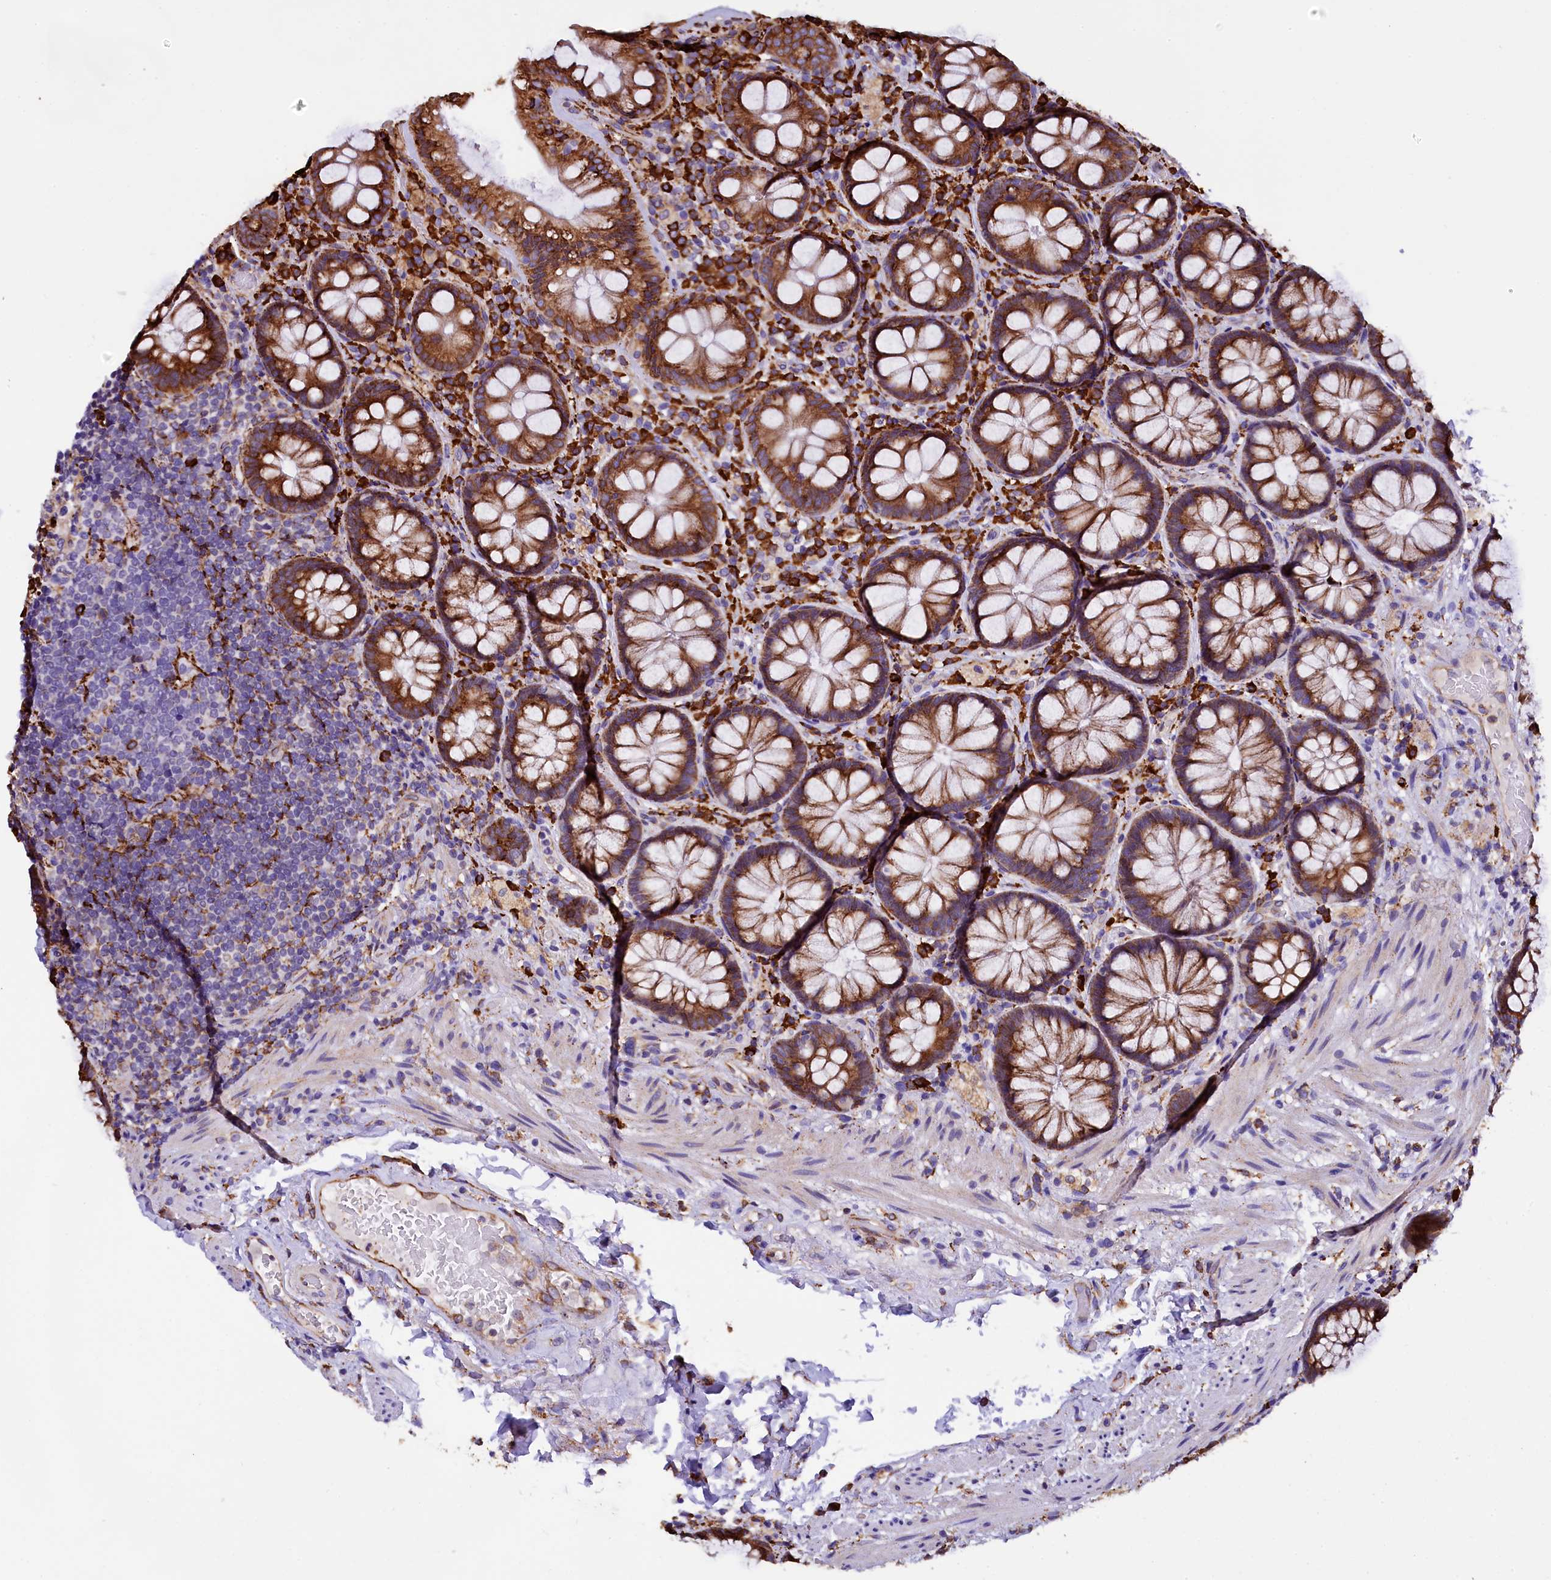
{"staining": {"intensity": "moderate", "quantity": ">75%", "location": "cytoplasmic/membranous"}, "tissue": "rectum", "cell_type": "Glandular cells", "image_type": "normal", "snomed": [{"axis": "morphology", "description": "Normal tissue, NOS"}, {"axis": "topography", "description": "Rectum"}], "caption": "This image demonstrates immunohistochemistry staining of benign rectum, with medium moderate cytoplasmic/membranous expression in approximately >75% of glandular cells.", "gene": "CAPS2", "patient": {"sex": "male", "age": 83}}